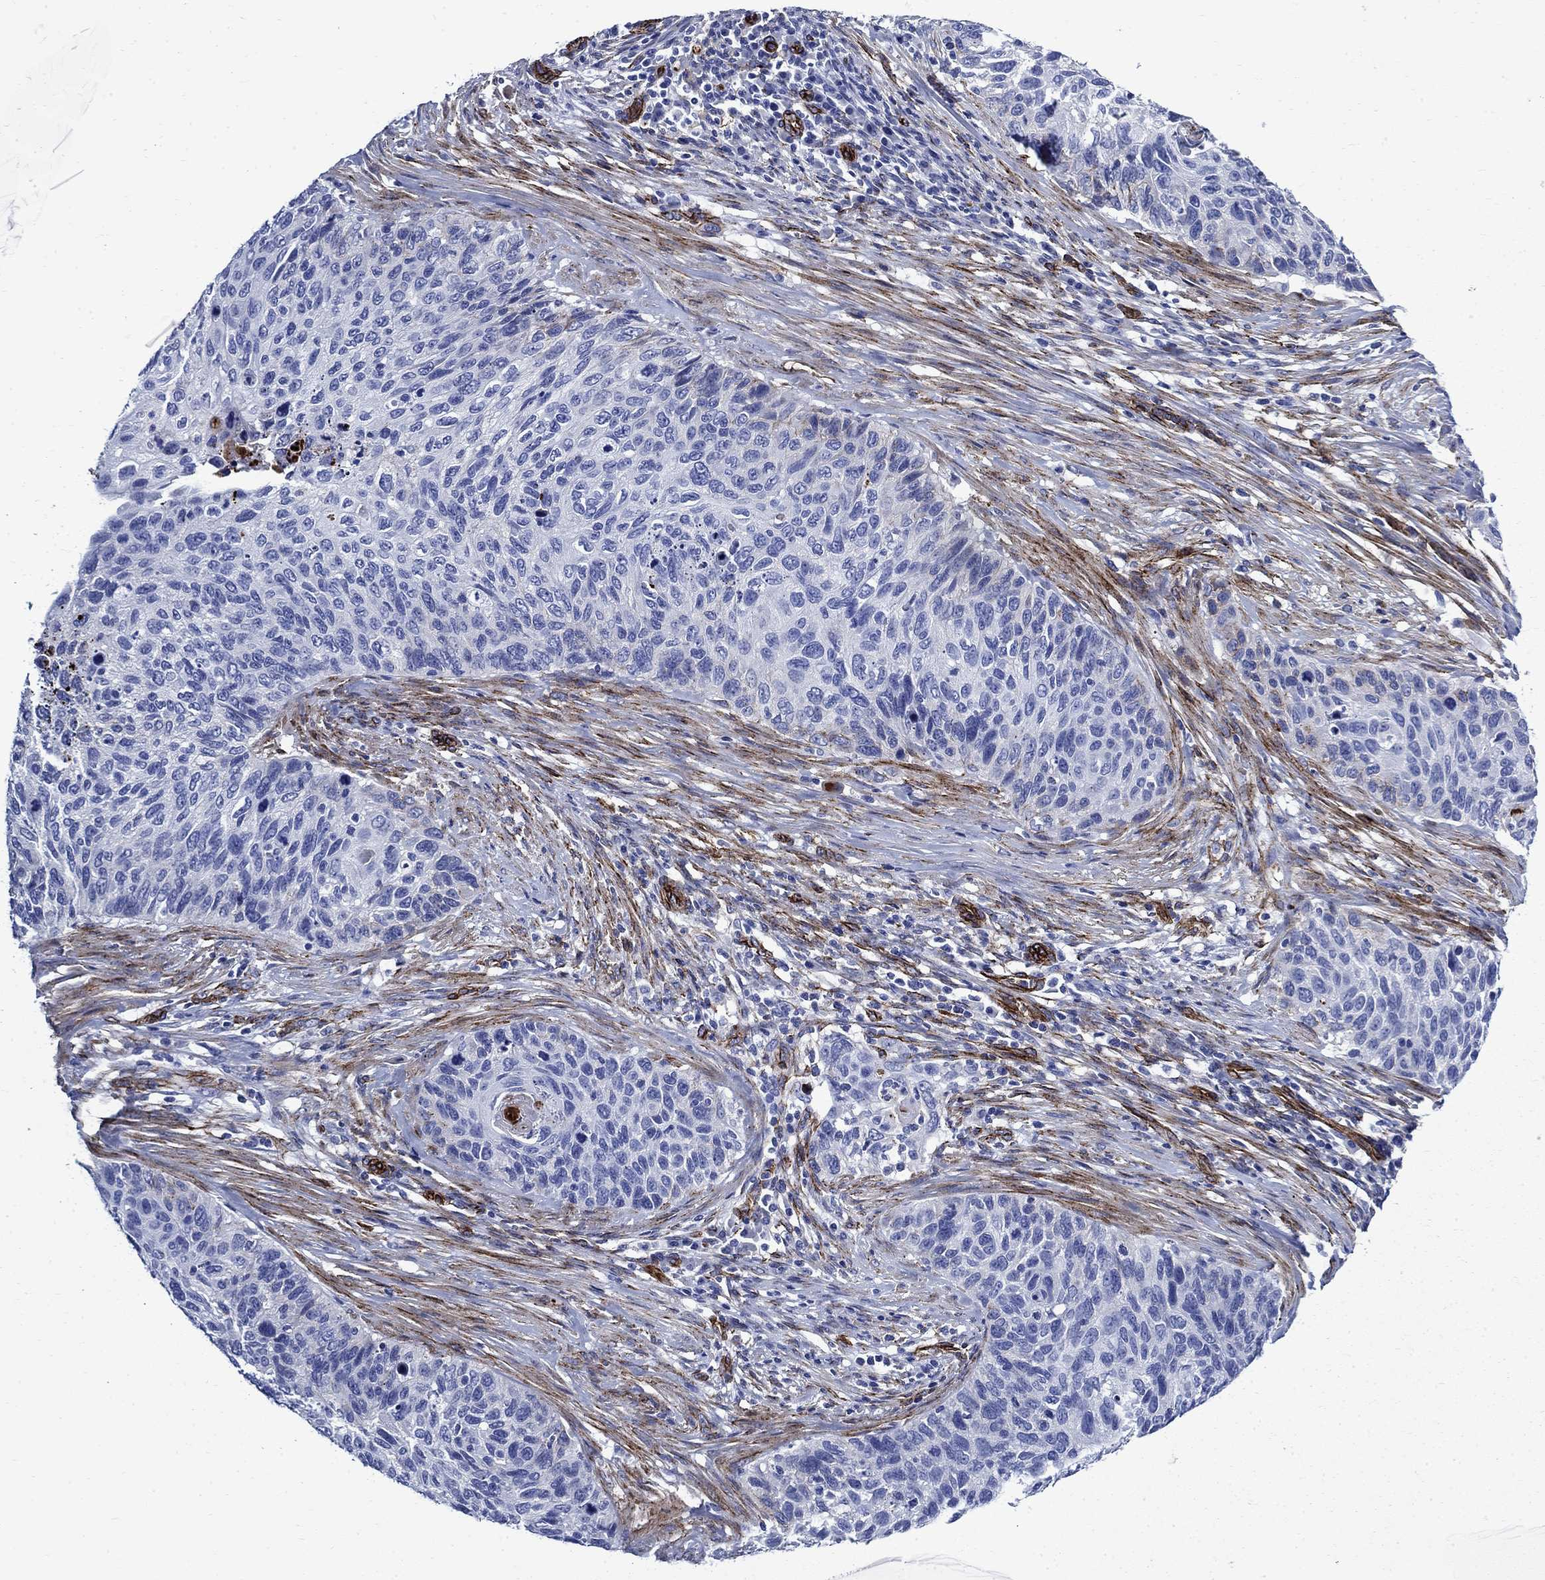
{"staining": {"intensity": "negative", "quantity": "none", "location": "none"}, "tissue": "cervical cancer", "cell_type": "Tumor cells", "image_type": "cancer", "snomed": [{"axis": "morphology", "description": "Squamous cell carcinoma, NOS"}, {"axis": "topography", "description": "Cervix"}], "caption": "This is a image of IHC staining of squamous cell carcinoma (cervical), which shows no expression in tumor cells. The staining was performed using DAB to visualize the protein expression in brown, while the nuclei were stained in blue with hematoxylin (Magnification: 20x).", "gene": "VTN", "patient": {"sex": "female", "age": 70}}